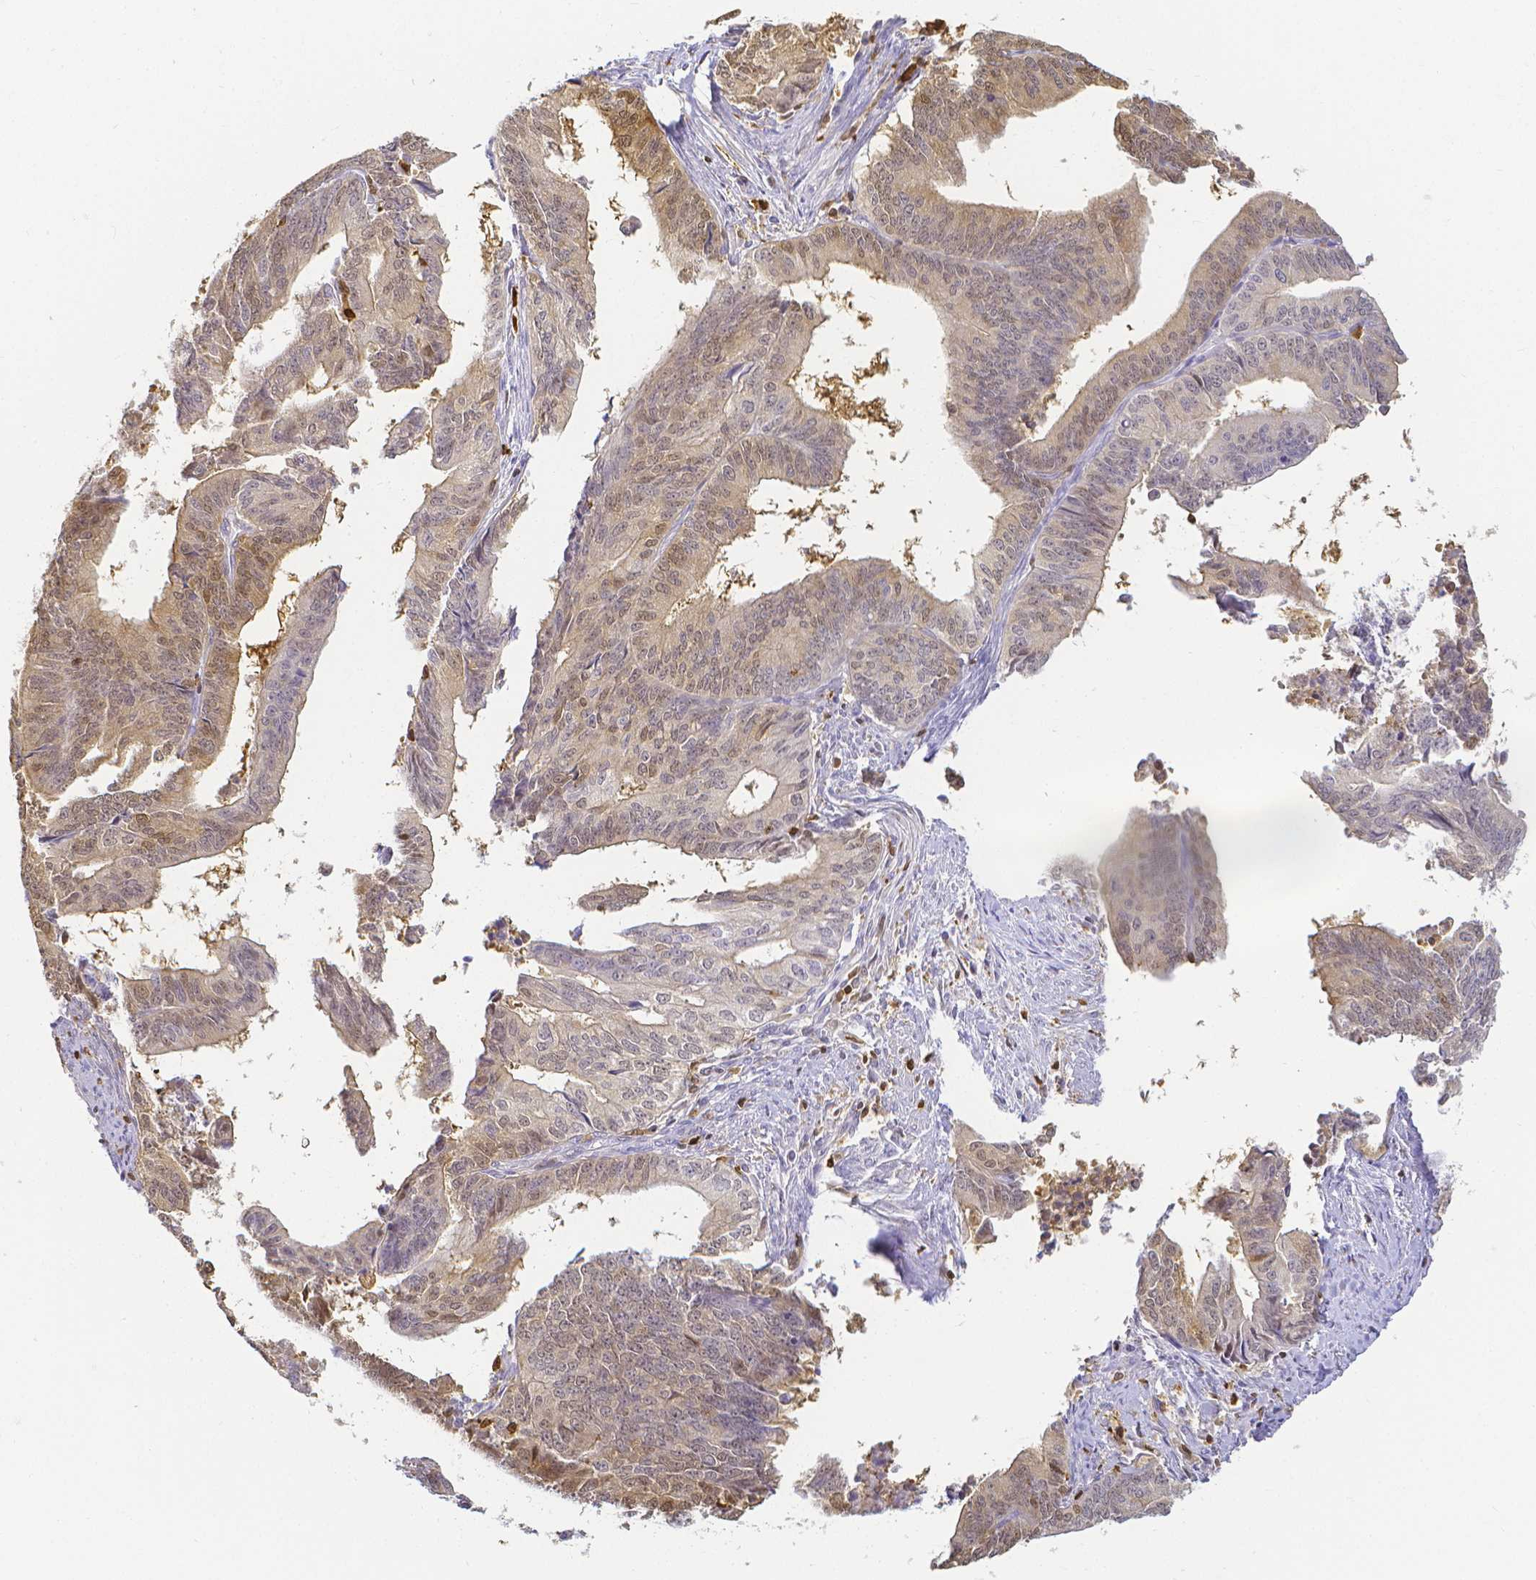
{"staining": {"intensity": "weak", "quantity": "25%-75%", "location": "cytoplasmic/membranous,nuclear"}, "tissue": "endometrial cancer", "cell_type": "Tumor cells", "image_type": "cancer", "snomed": [{"axis": "morphology", "description": "Adenocarcinoma, NOS"}, {"axis": "topography", "description": "Endometrium"}], "caption": "High-magnification brightfield microscopy of endometrial cancer (adenocarcinoma) stained with DAB (brown) and counterstained with hematoxylin (blue). tumor cells exhibit weak cytoplasmic/membranous and nuclear expression is present in about25%-75% of cells.", "gene": "COTL1", "patient": {"sex": "female", "age": 65}}